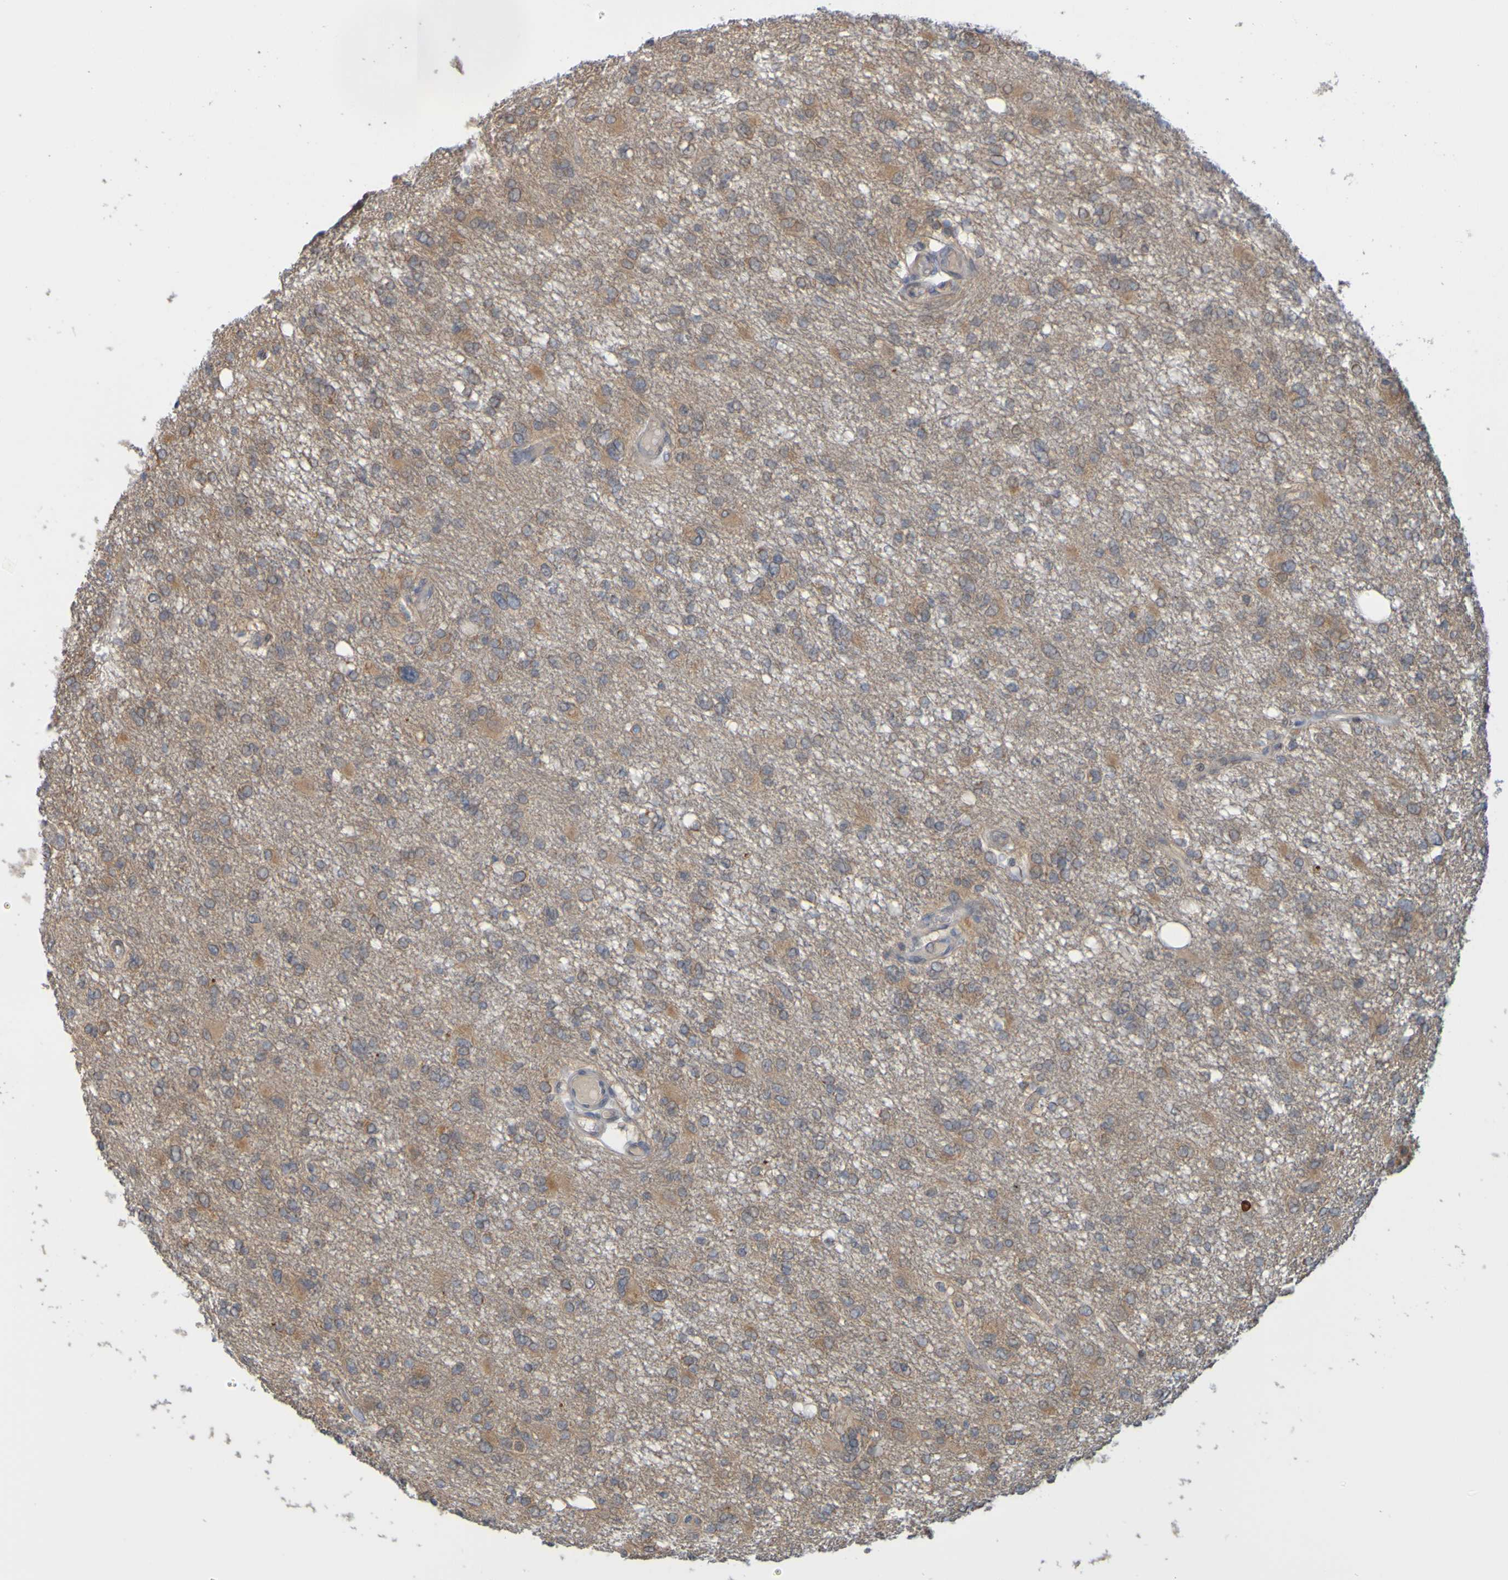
{"staining": {"intensity": "moderate", "quantity": ">75%", "location": "cytoplasmic/membranous"}, "tissue": "glioma", "cell_type": "Tumor cells", "image_type": "cancer", "snomed": [{"axis": "morphology", "description": "Glioma, malignant, High grade"}, {"axis": "topography", "description": "Brain"}], "caption": "Tumor cells show medium levels of moderate cytoplasmic/membranous staining in approximately >75% of cells in human glioma.", "gene": "NAV2", "patient": {"sex": "female", "age": 59}}